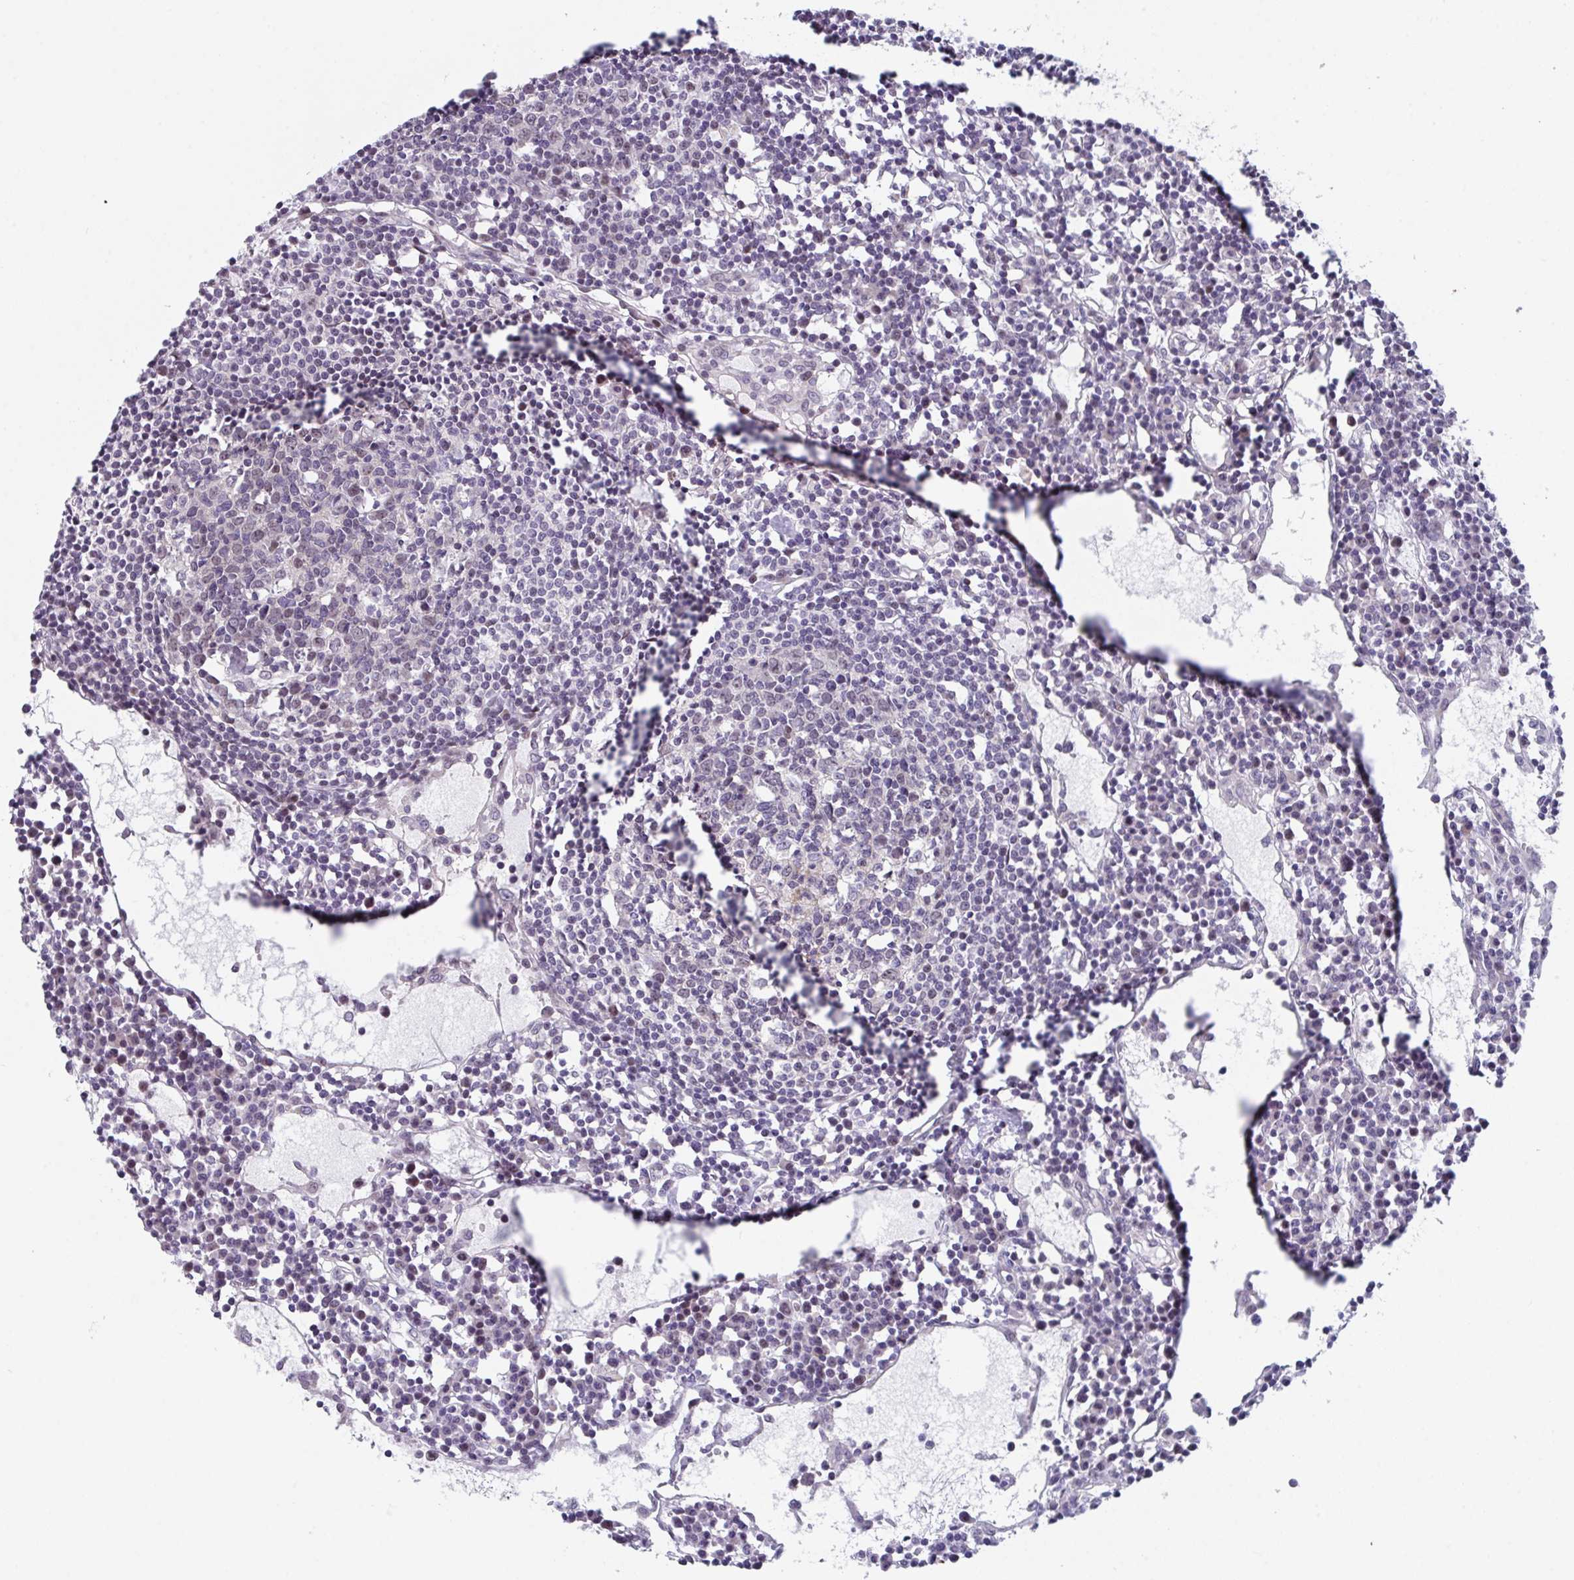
{"staining": {"intensity": "weak", "quantity": "<25%", "location": "nuclear"}, "tissue": "lymph node", "cell_type": "Germinal center cells", "image_type": "normal", "snomed": [{"axis": "morphology", "description": "Normal tissue, NOS"}, {"axis": "topography", "description": "Lymph node"}], "caption": "A high-resolution photomicrograph shows immunohistochemistry staining of unremarkable lymph node, which exhibits no significant positivity in germinal center cells. (Stains: DAB immunohistochemistry (IHC) with hematoxylin counter stain, Microscopy: brightfield microscopy at high magnification).", "gene": "RBM18", "patient": {"sex": "female", "age": 78}}